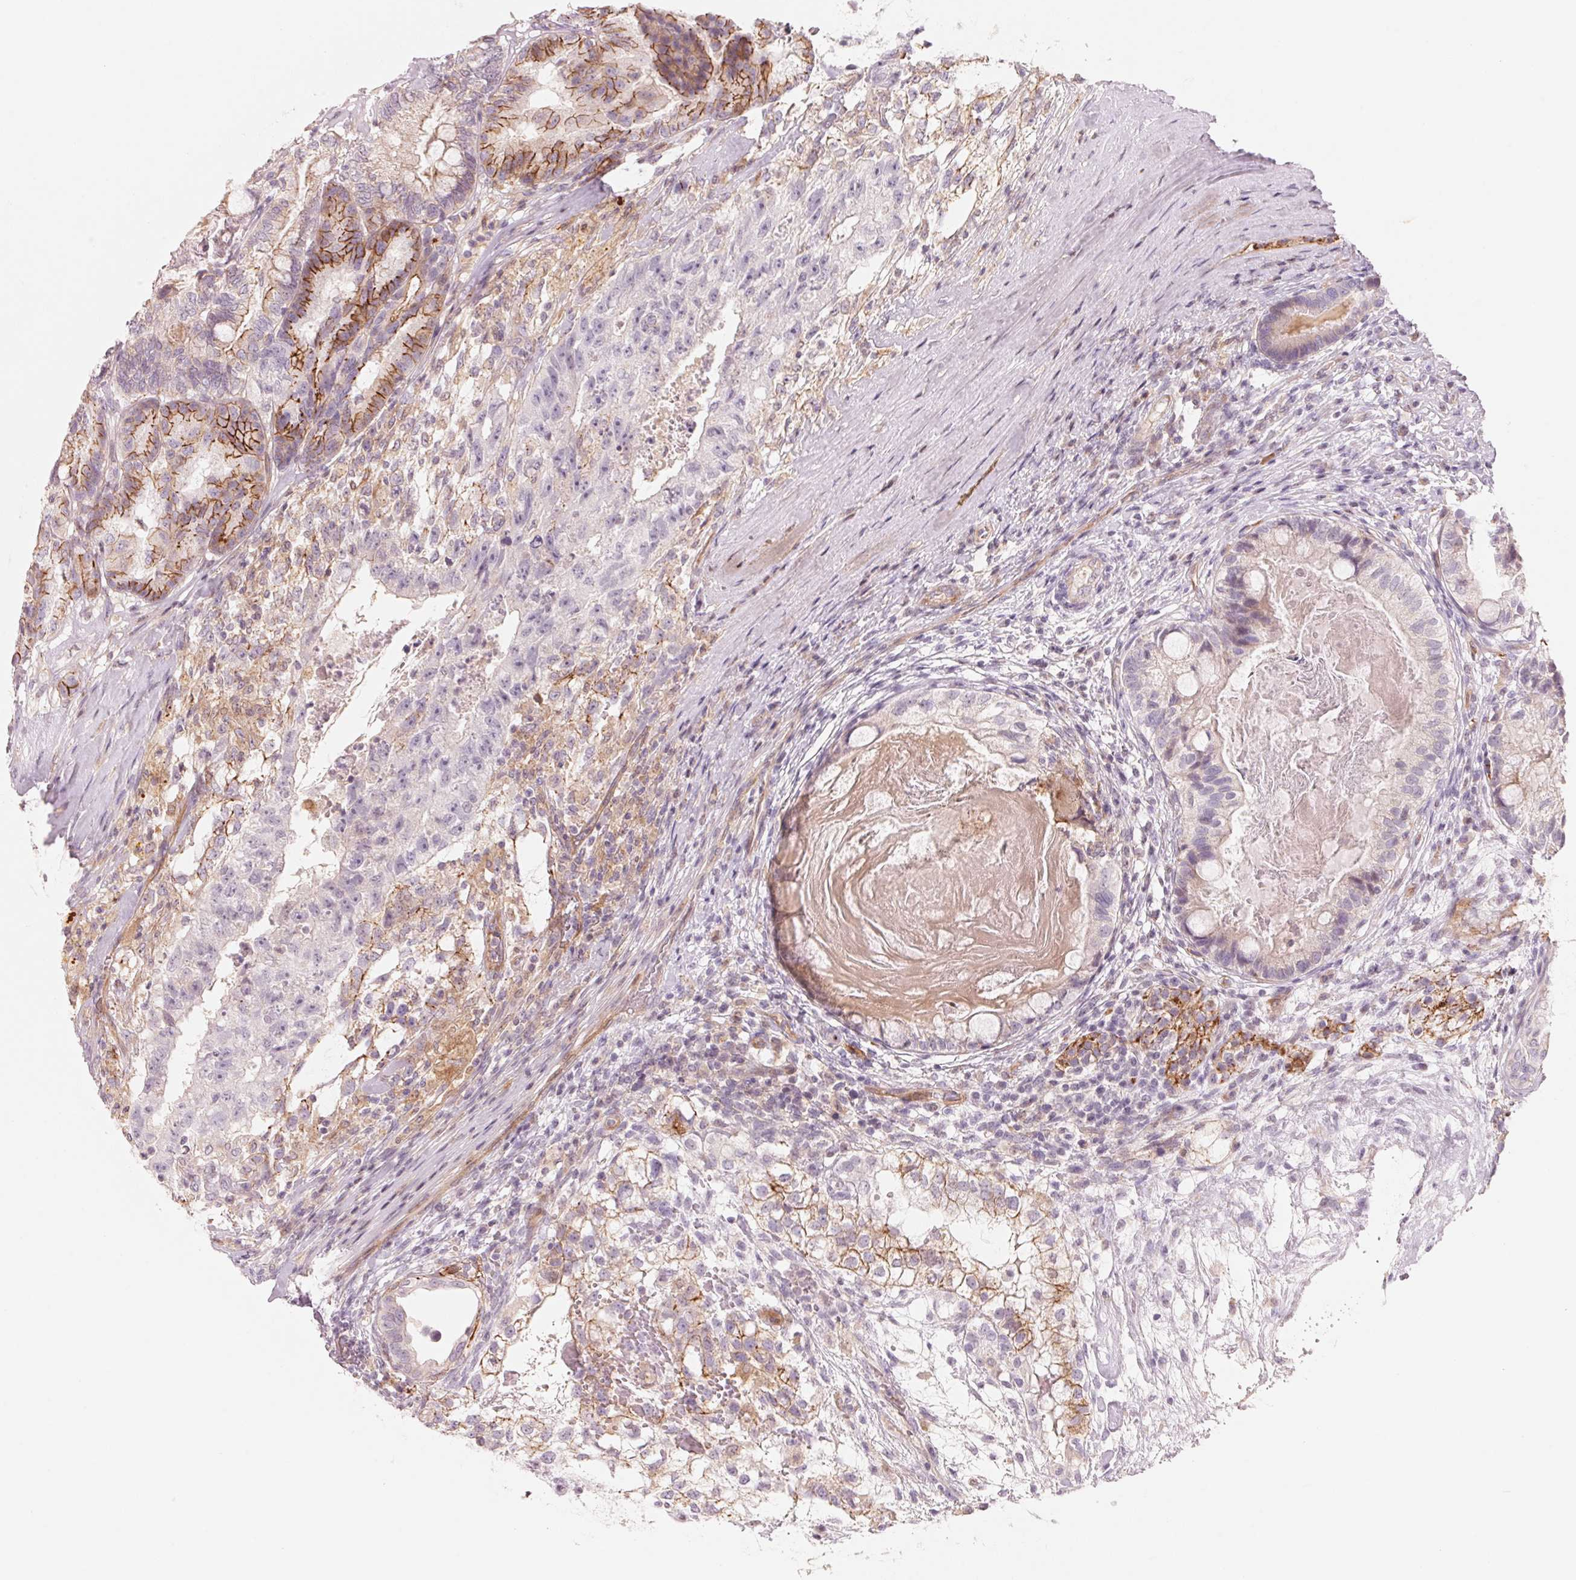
{"staining": {"intensity": "strong", "quantity": "25%-75%", "location": "cytoplasmic/membranous"}, "tissue": "testis cancer", "cell_type": "Tumor cells", "image_type": "cancer", "snomed": [{"axis": "morphology", "description": "Seminoma, NOS"}, {"axis": "morphology", "description": "Carcinoma, Embryonal, NOS"}, {"axis": "topography", "description": "Testis"}], "caption": "Tumor cells demonstrate high levels of strong cytoplasmic/membranous positivity in approximately 25%-75% of cells in testis cancer (embryonal carcinoma). (DAB (3,3'-diaminobenzidine) = brown stain, brightfield microscopy at high magnification).", "gene": "SLC17A4", "patient": {"sex": "male", "age": 41}}